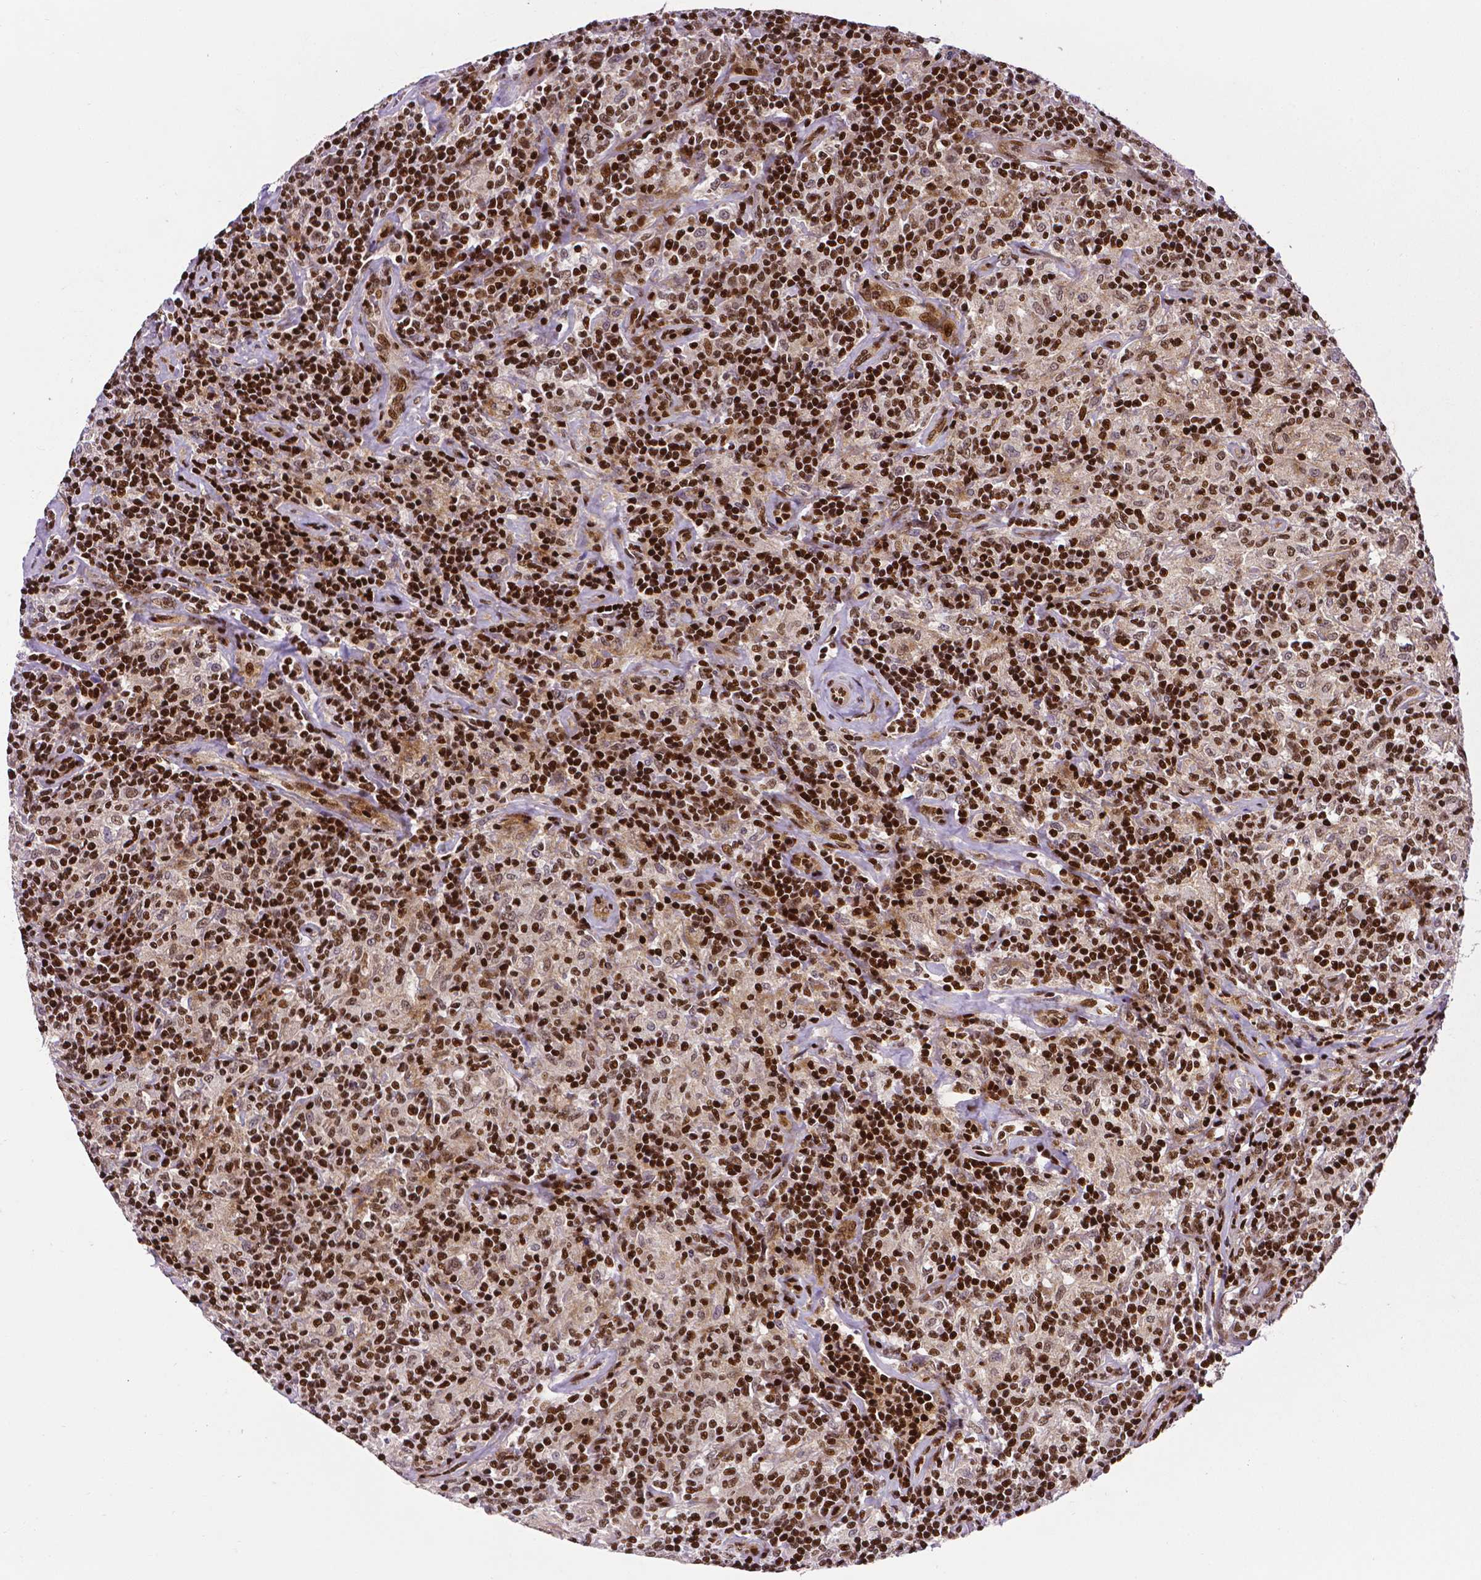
{"staining": {"intensity": "weak", "quantity": ">75%", "location": "nuclear"}, "tissue": "lymphoma", "cell_type": "Tumor cells", "image_type": "cancer", "snomed": [{"axis": "morphology", "description": "Hodgkin's disease, NOS"}, {"axis": "topography", "description": "Lymph node"}], "caption": "Human lymphoma stained for a protein (brown) reveals weak nuclear positive expression in approximately >75% of tumor cells.", "gene": "CTCF", "patient": {"sex": "male", "age": 70}}